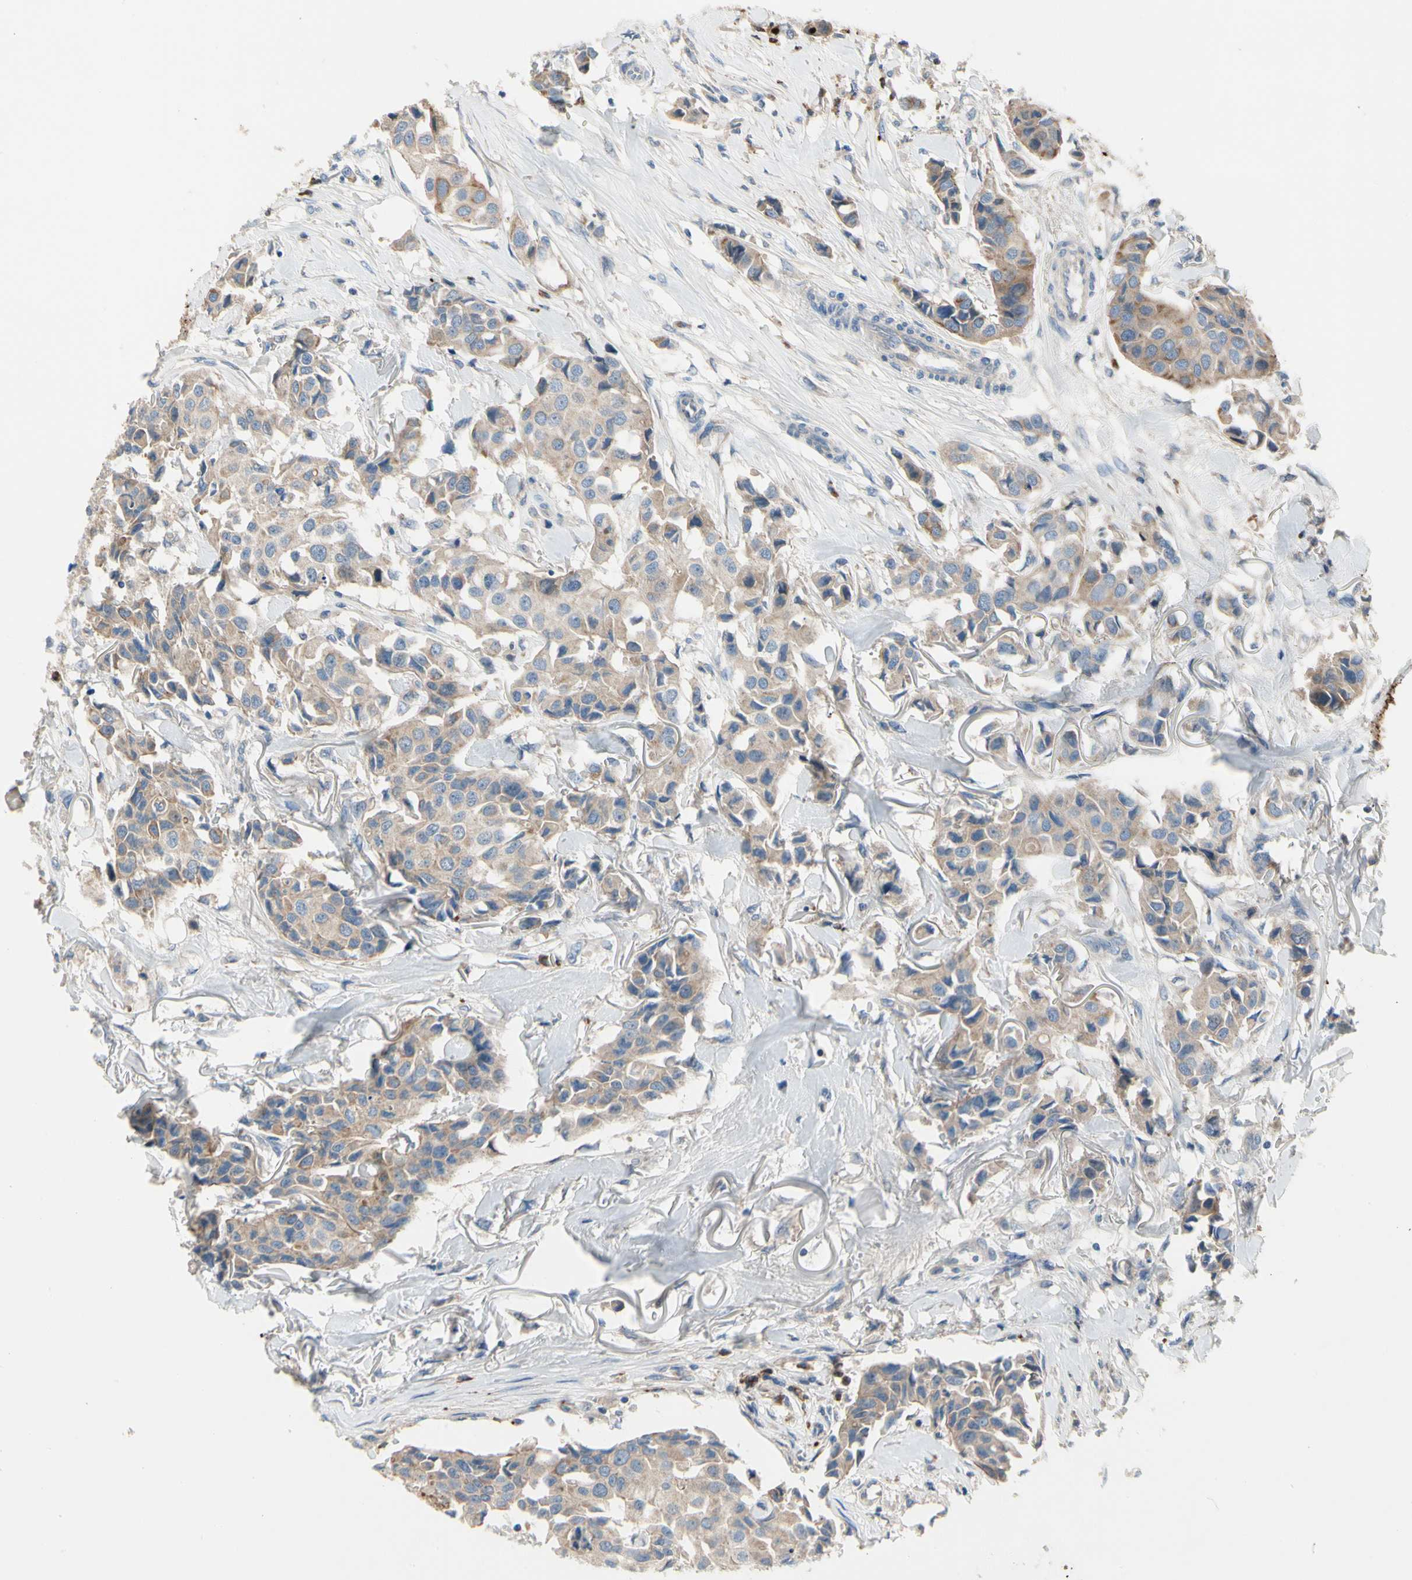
{"staining": {"intensity": "weak", "quantity": ">75%", "location": "cytoplasmic/membranous"}, "tissue": "breast cancer", "cell_type": "Tumor cells", "image_type": "cancer", "snomed": [{"axis": "morphology", "description": "Duct carcinoma"}, {"axis": "topography", "description": "Breast"}], "caption": "Brown immunohistochemical staining in breast cancer exhibits weak cytoplasmic/membranous expression in about >75% of tumor cells.", "gene": "HJURP", "patient": {"sex": "female", "age": 80}}